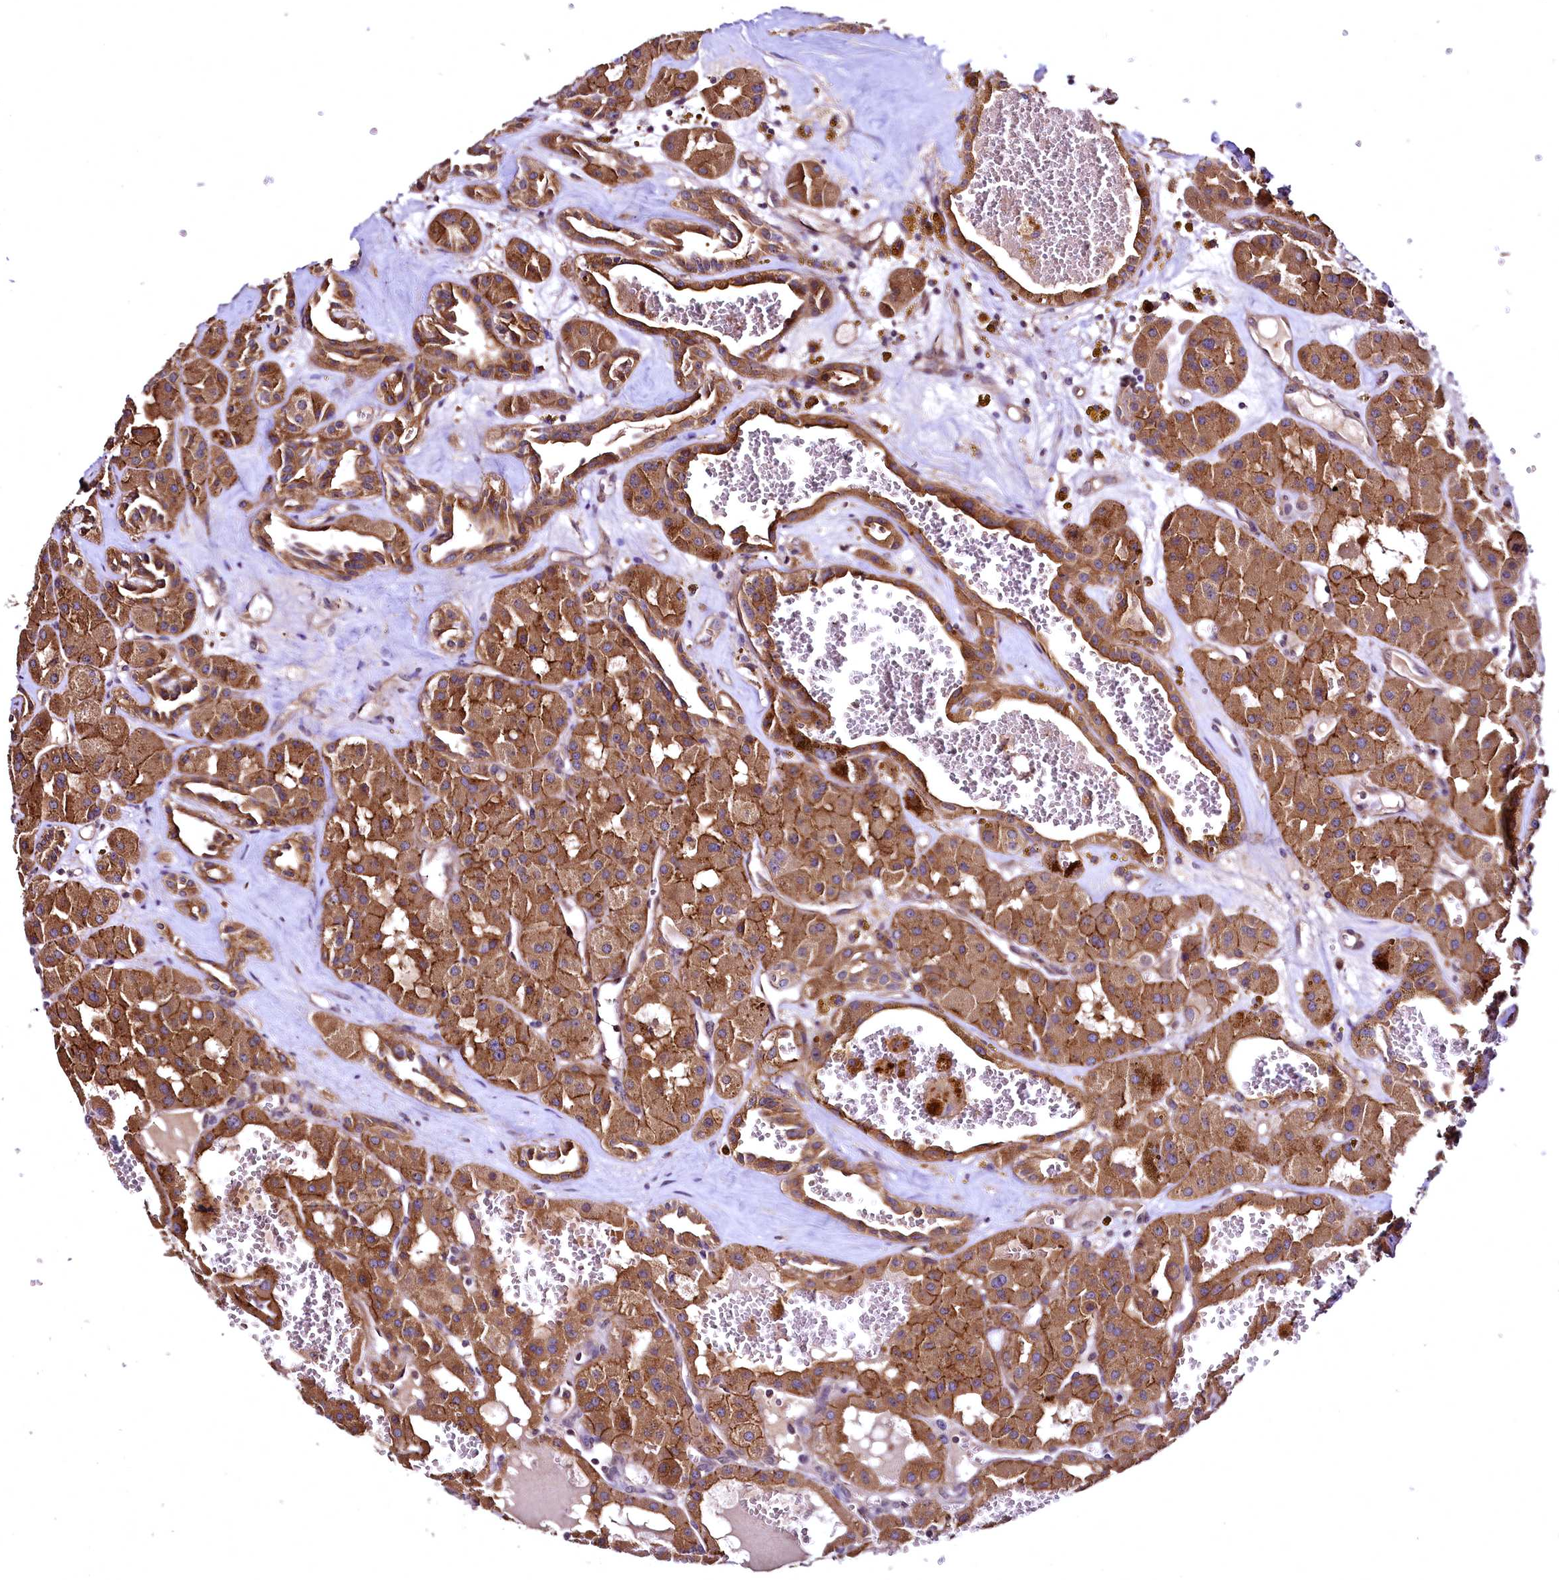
{"staining": {"intensity": "strong", "quantity": ">75%", "location": "cytoplasmic/membranous"}, "tissue": "renal cancer", "cell_type": "Tumor cells", "image_type": "cancer", "snomed": [{"axis": "morphology", "description": "Carcinoma, NOS"}, {"axis": "topography", "description": "Kidney"}], "caption": "IHC (DAB) staining of carcinoma (renal) shows strong cytoplasmic/membranous protein positivity in about >75% of tumor cells.", "gene": "TBCEL", "patient": {"sex": "female", "age": 75}}